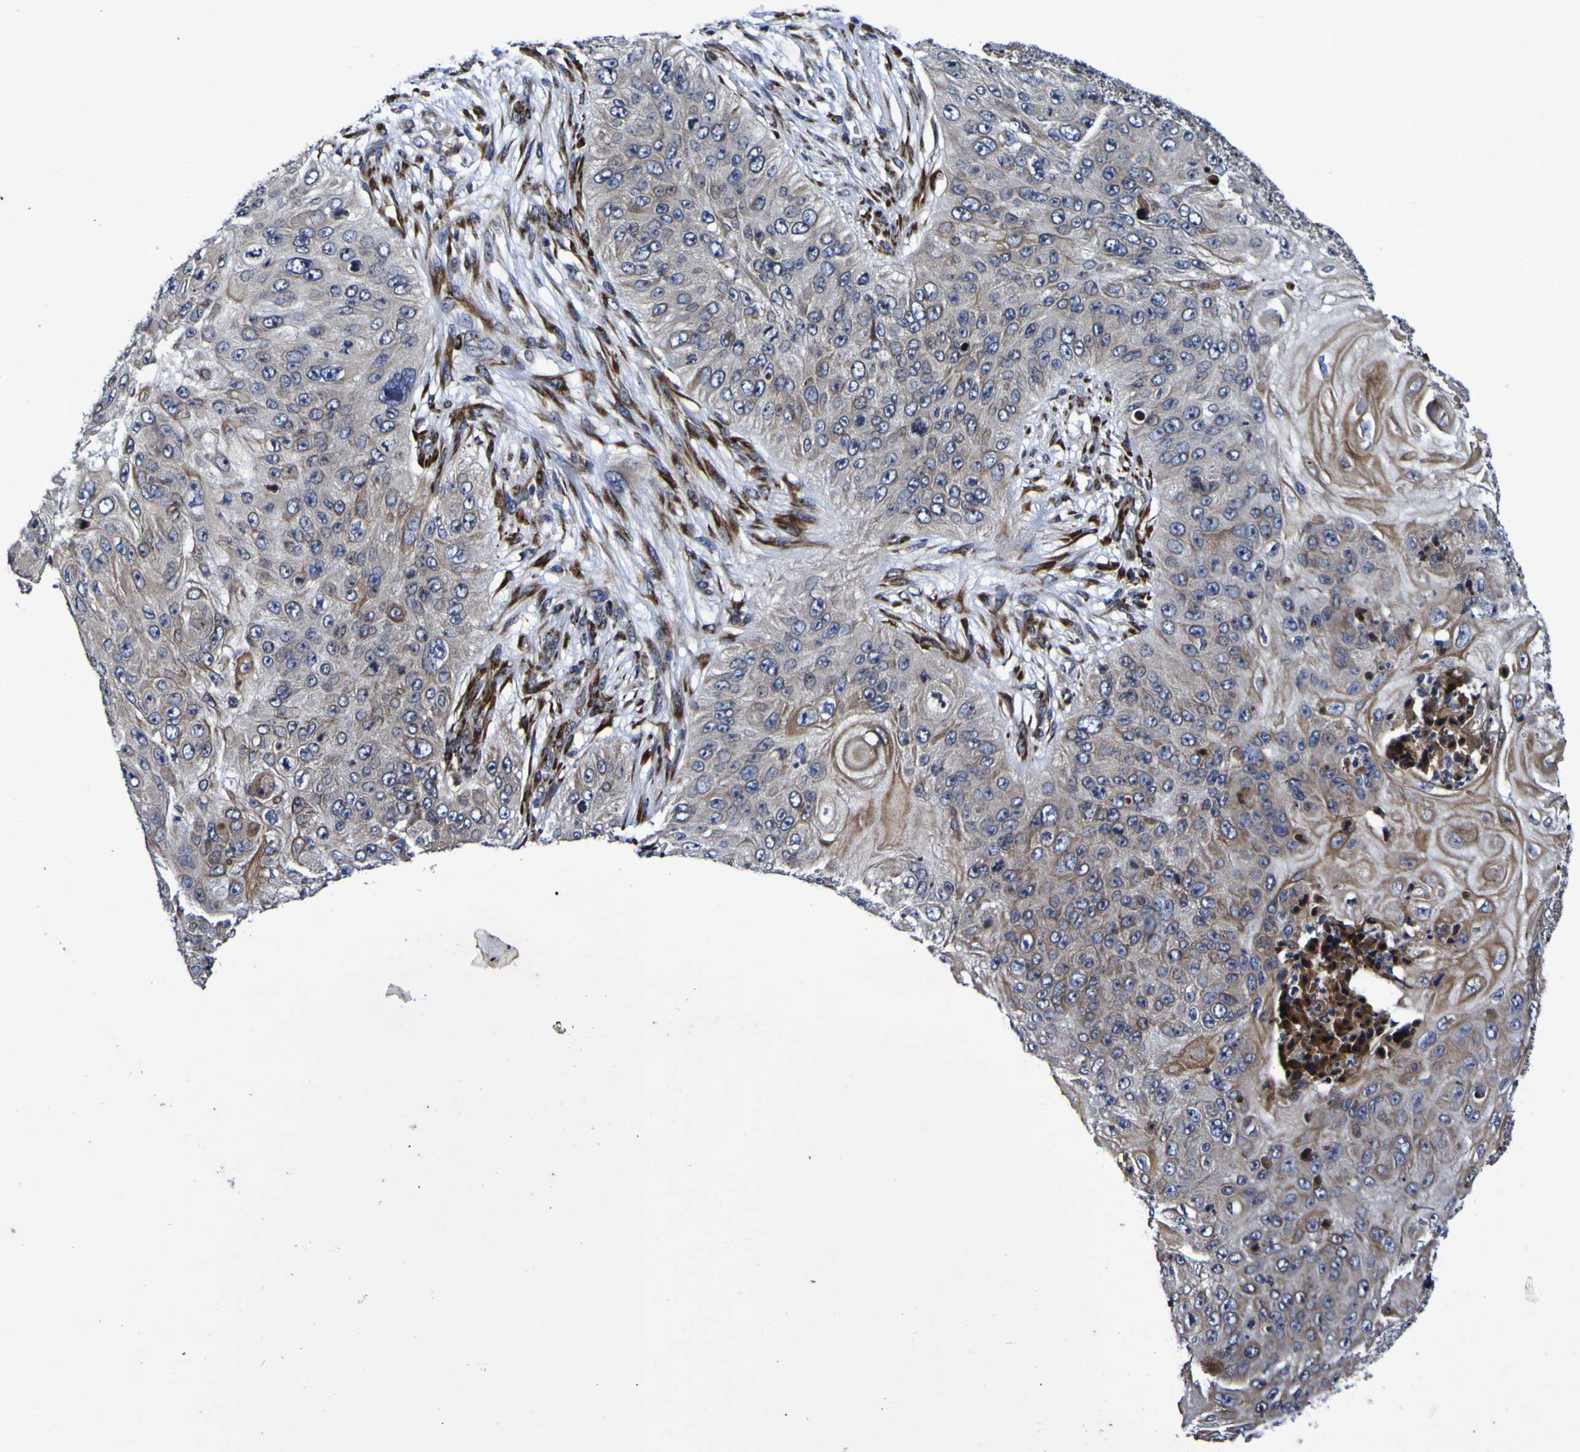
{"staining": {"intensity": "weak", "quantity": "<25%", "location": "cytoplasmic/membranous"}, "tissue": "skin cancer", "cell_type": "Tumor cells", "image_type": "cancer", "snomed": [{"axis": "morphology", "description": "Squamous cell carcinoma, NOS"}, {"axis": "topography", "description": "Skin"}], "caption": "This is an immunohistochemistry photomicrograph of human skin cancer. There is no staining in tumor cells.", "gene": "P3H1", "patient": {"sex": "female", "age": 80}}